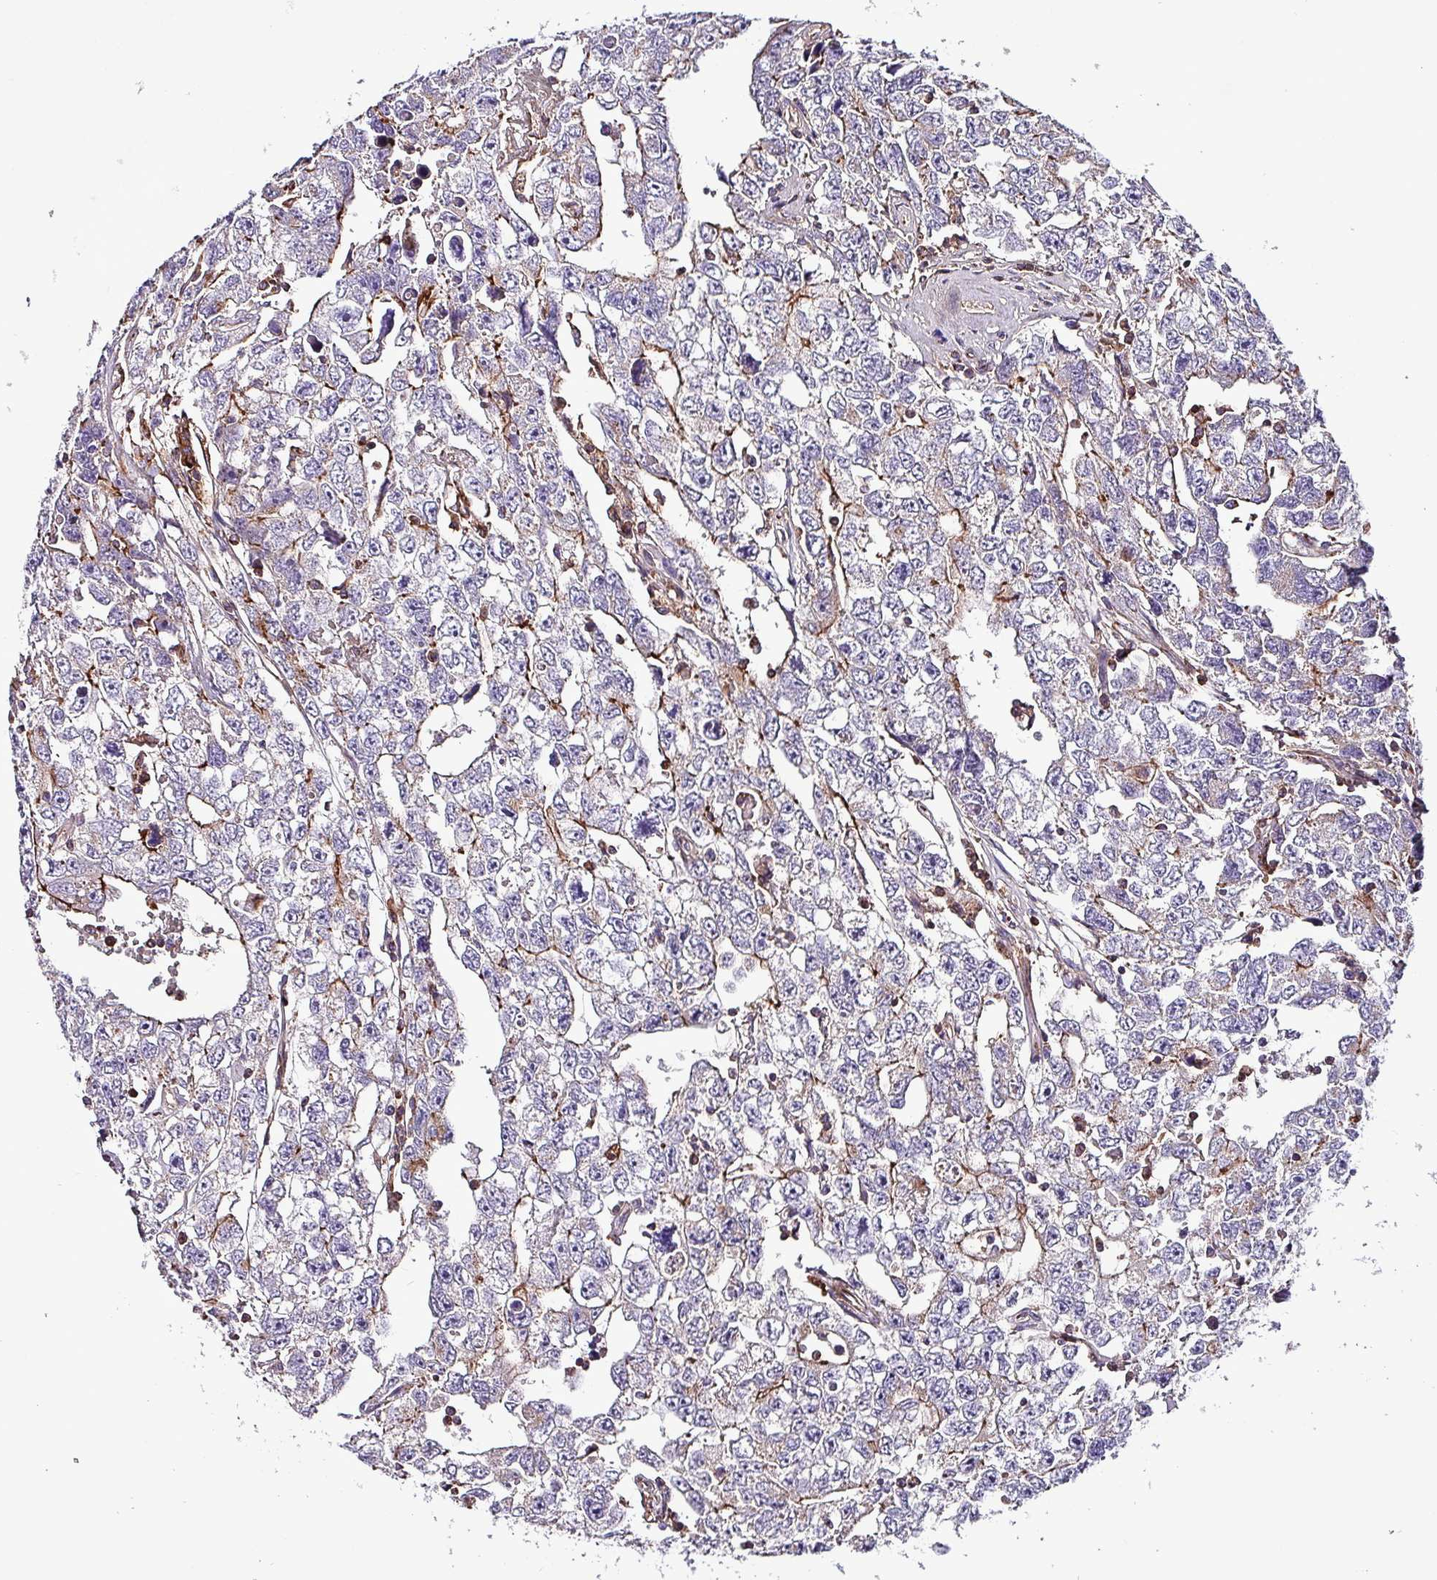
{"staining": {"intensity": "moderate", "quantity": "<25%", "location": "cytoplasmic/membranous"}, "tissue": "testis cancer", "cell_type": "Tumor cells", "image_type": "cancer", "snomed": [{"axis": "morphology", "description": "Carcinoma, Embryonal, NOS"}, {"axis": "topography", "description": "Testis"}], "caption": "IHC image of testis embryonal carcinoma stained for a protein (brown), which reveals low levels of moderate cytoplasmic/membranous positivity in about <25% of tumor cells.", "gene": "VAMP4", "patient": {"sex": "male", "age": 22}}